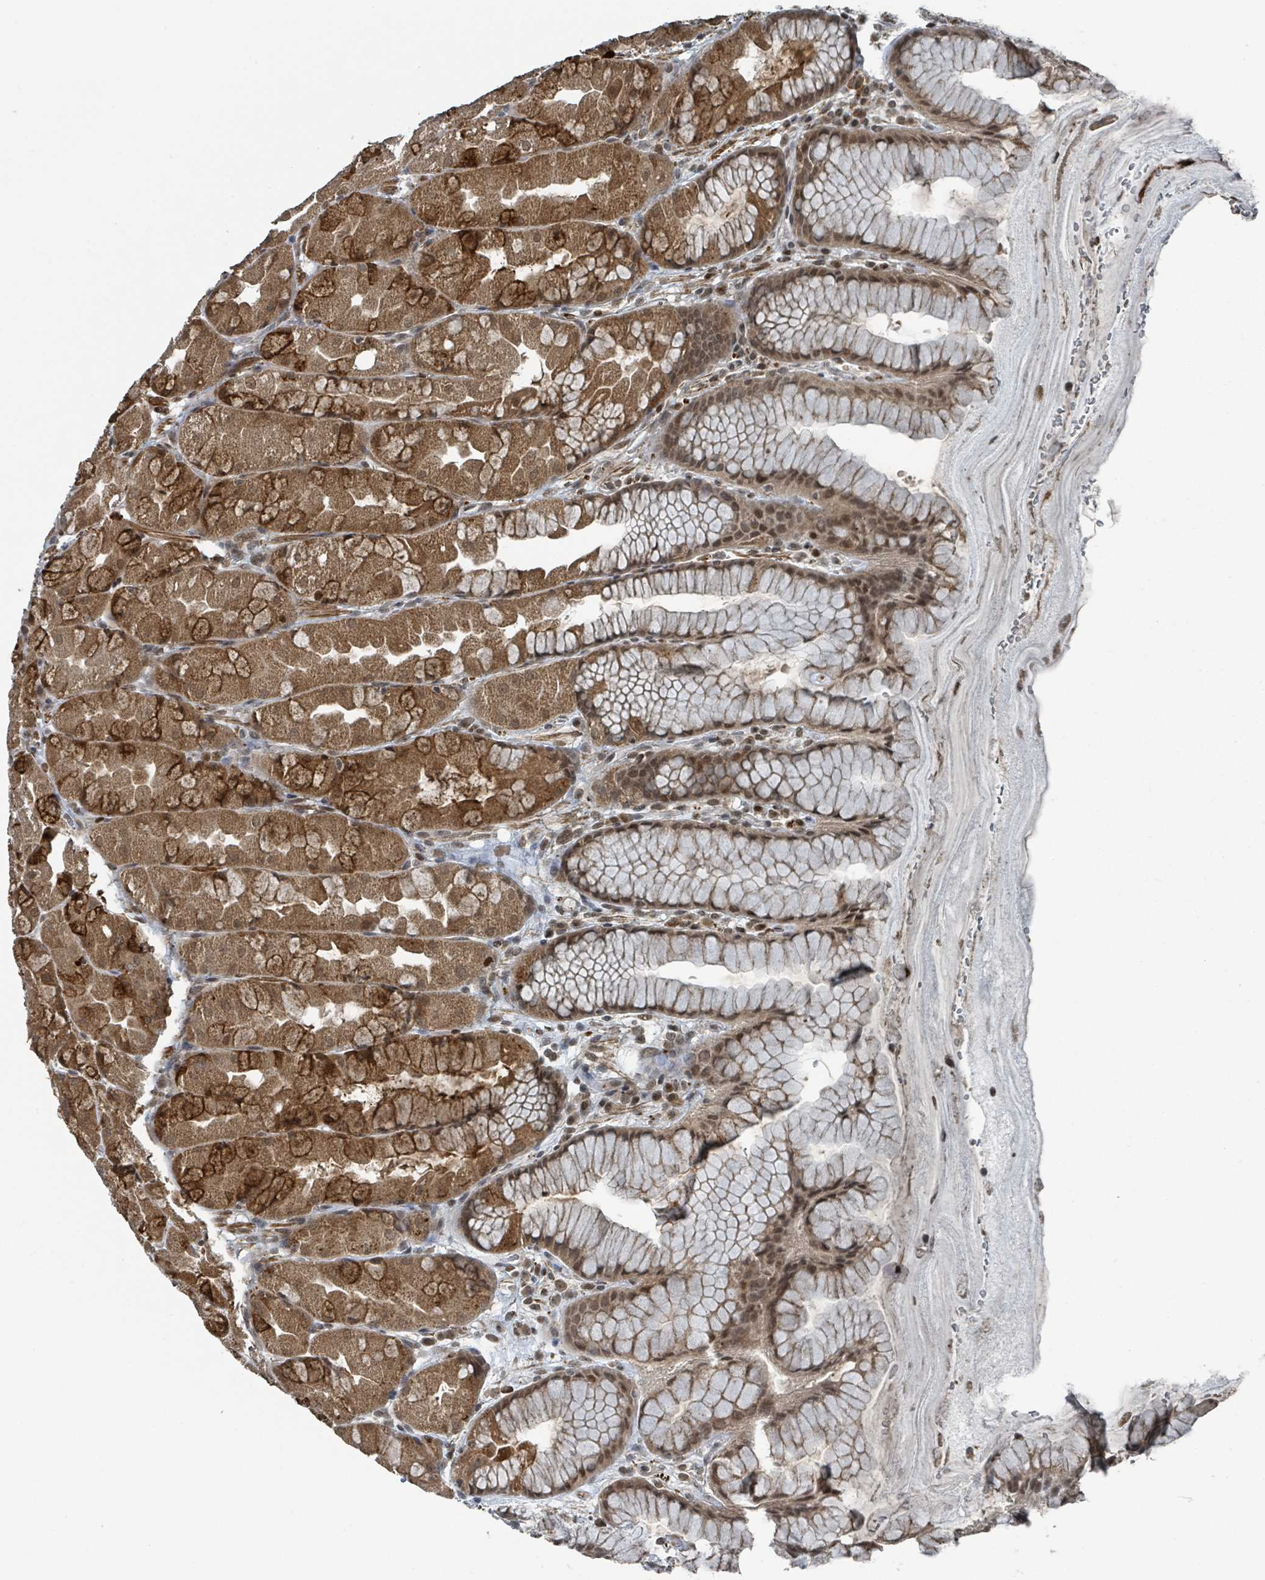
{"staining": {"intensity": "strong", "quantity": ">75%", "location": "cytoplasmic/membranous,nuclear"}, "tissue": "stomach", "cell_type": "Glandular cells", "image_type": "normal", "snomed": [{"axis": "morphology", "description": "Normal tissue, NOS"}, {"axis": "topography", "description": "Stomach"}], "caption": "Protein analysis of normal stomach displays strong cytoplasmic/membranous,nuclear staining in about >75% of glandular cells.", "gene": "PHIP", "patient": {"sex": "male", "age": 57}}